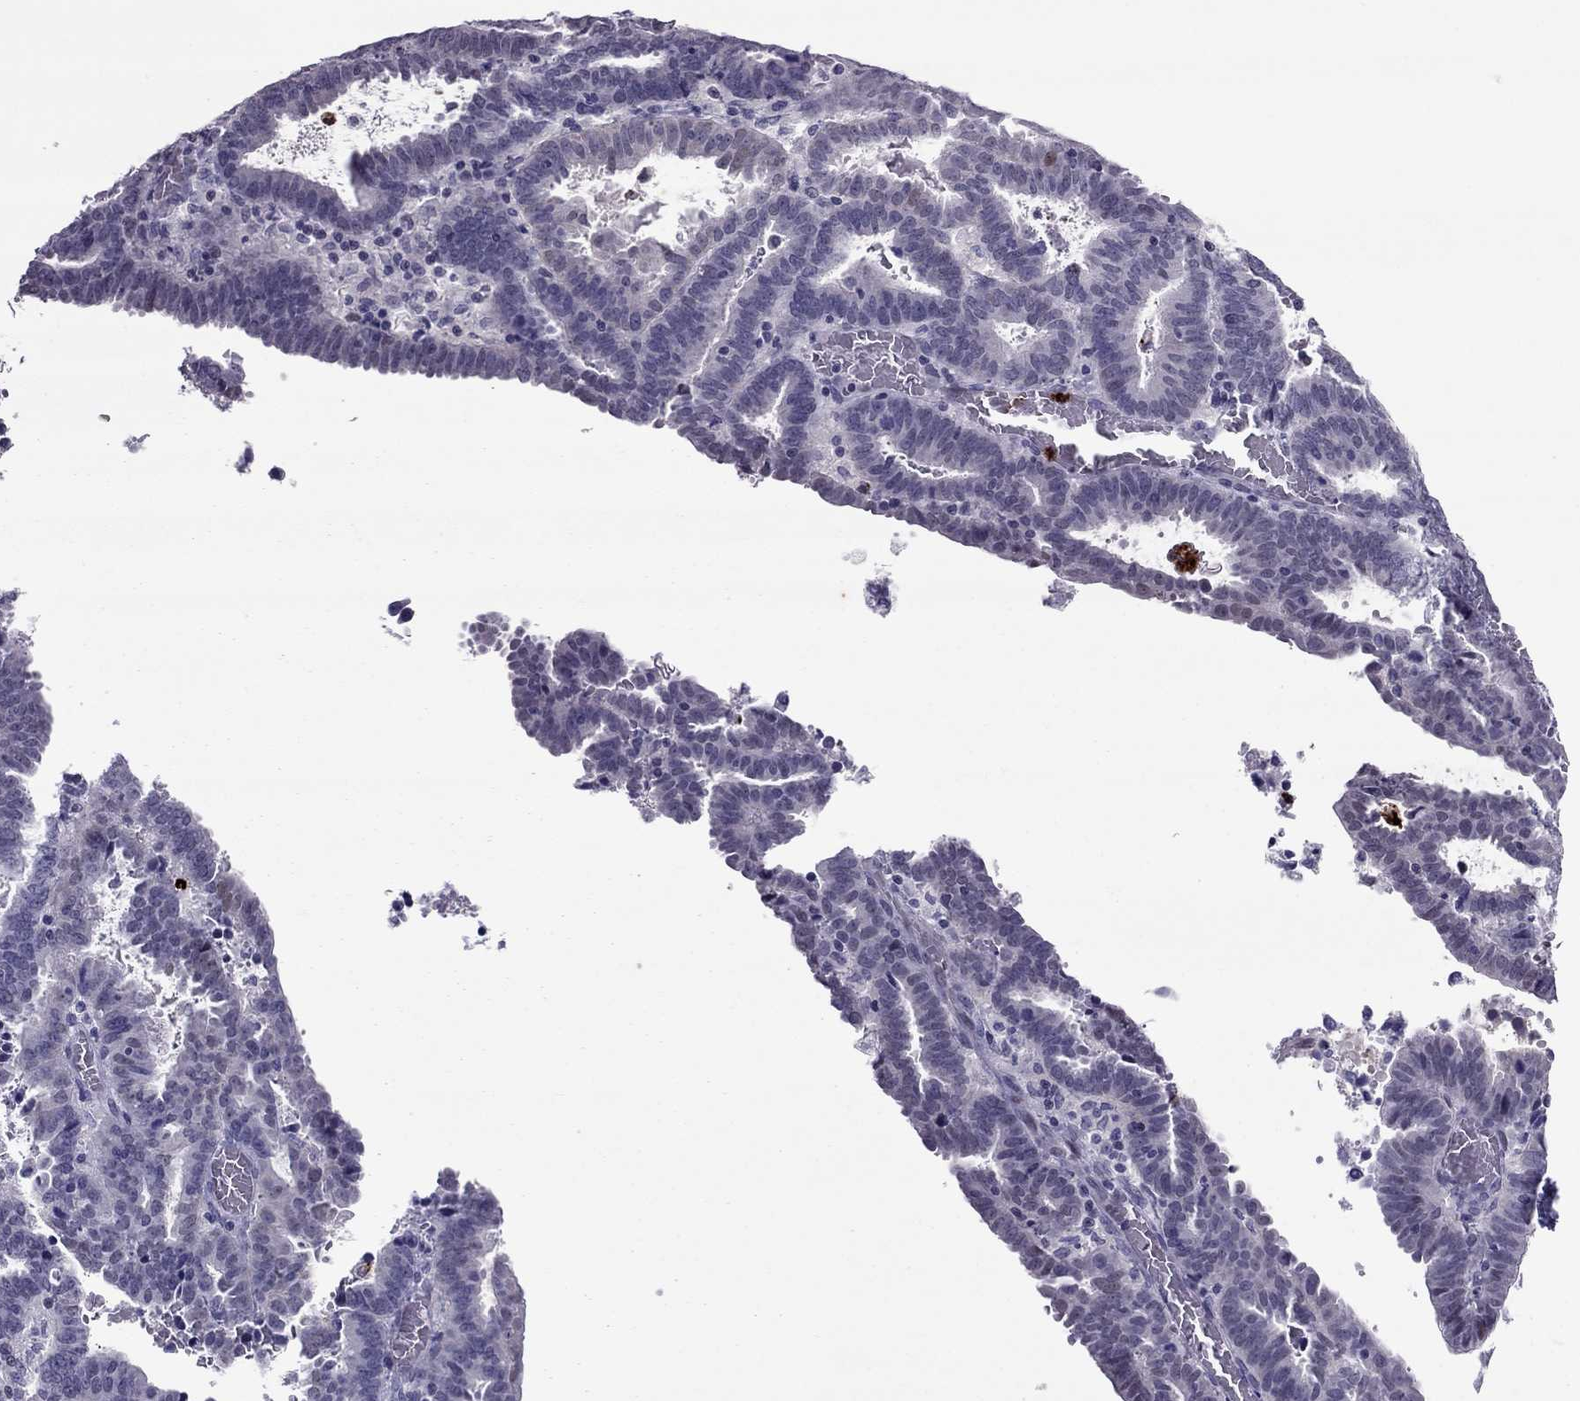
{"staining": {"intensity": "negative", "quantity": "none", "location": "none"}, "tissue": "endometrial cancer", "cell_type": "Tumor cells", "image_type": "cancer", "snomed": [{"axis": "morphology", "description": "Adenocarcinoma, NOS"}, {"axis": "topography", "description": "Uterus"}], "caption": "Tumor cells show no significant expression in endometrial cancer. The staining was performed using DAB to visualize the protein expression in brown, while the nuclei were stained in blue with hematoxylin (Magnification: 20x).", "gene": "CCL27", "patient": {"sex": "female", "age": 83}}